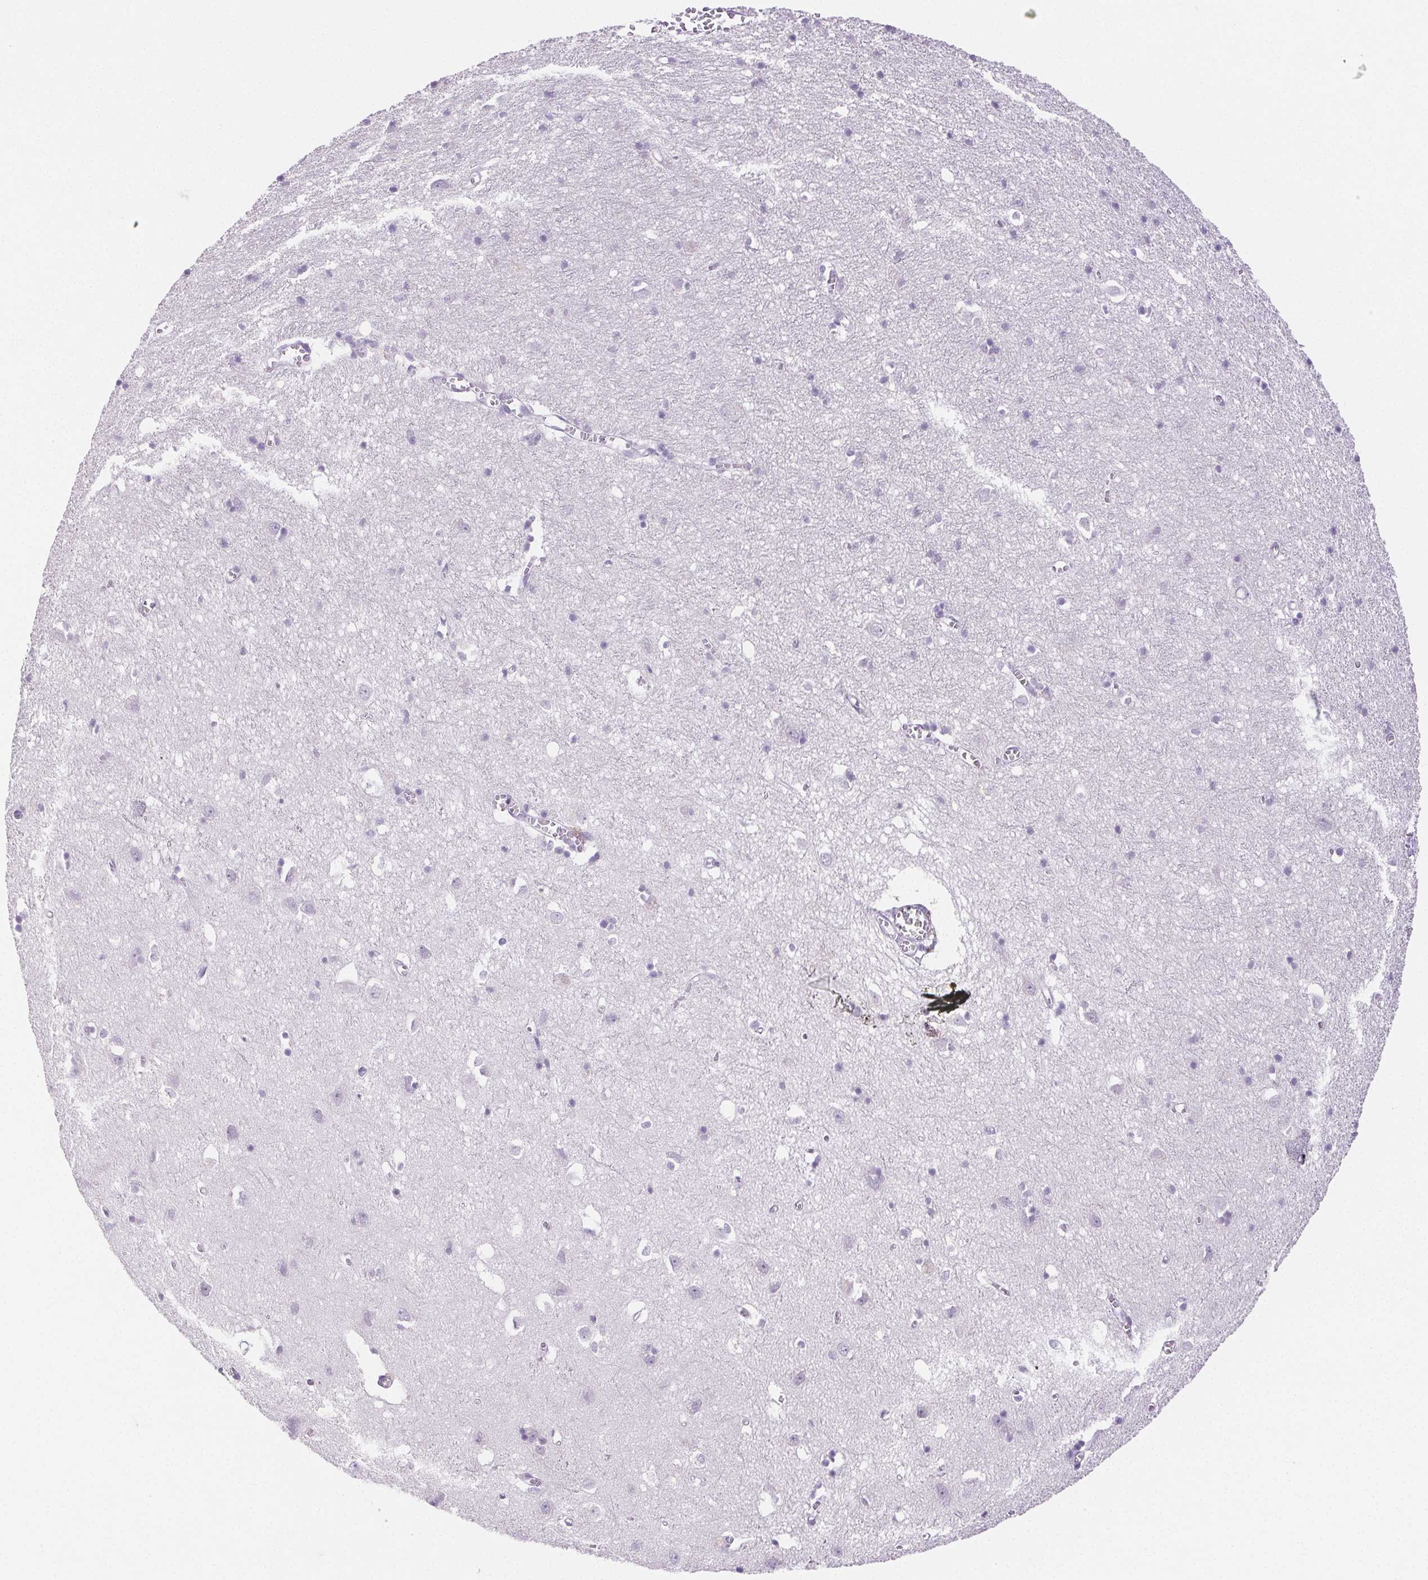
{"staining": {"intensity": "negative", "quantity": "none", "location": "none"}, "tissue": "cerebral cortex", "cell_type": "Endothelial cells", "image_type": "normal", "snomed": [{"axis": "morphology", "description": "Normal tissue, NOS"}, {"axis": "topography", "description": "Cerebral cortex"}], "caption": "IHC of benign cerebral cortex displays no expression in endothelial cells. Nuclei are stained in blue.", "gene": "PI3", "patient": {"sex": "male", "age": 70}}